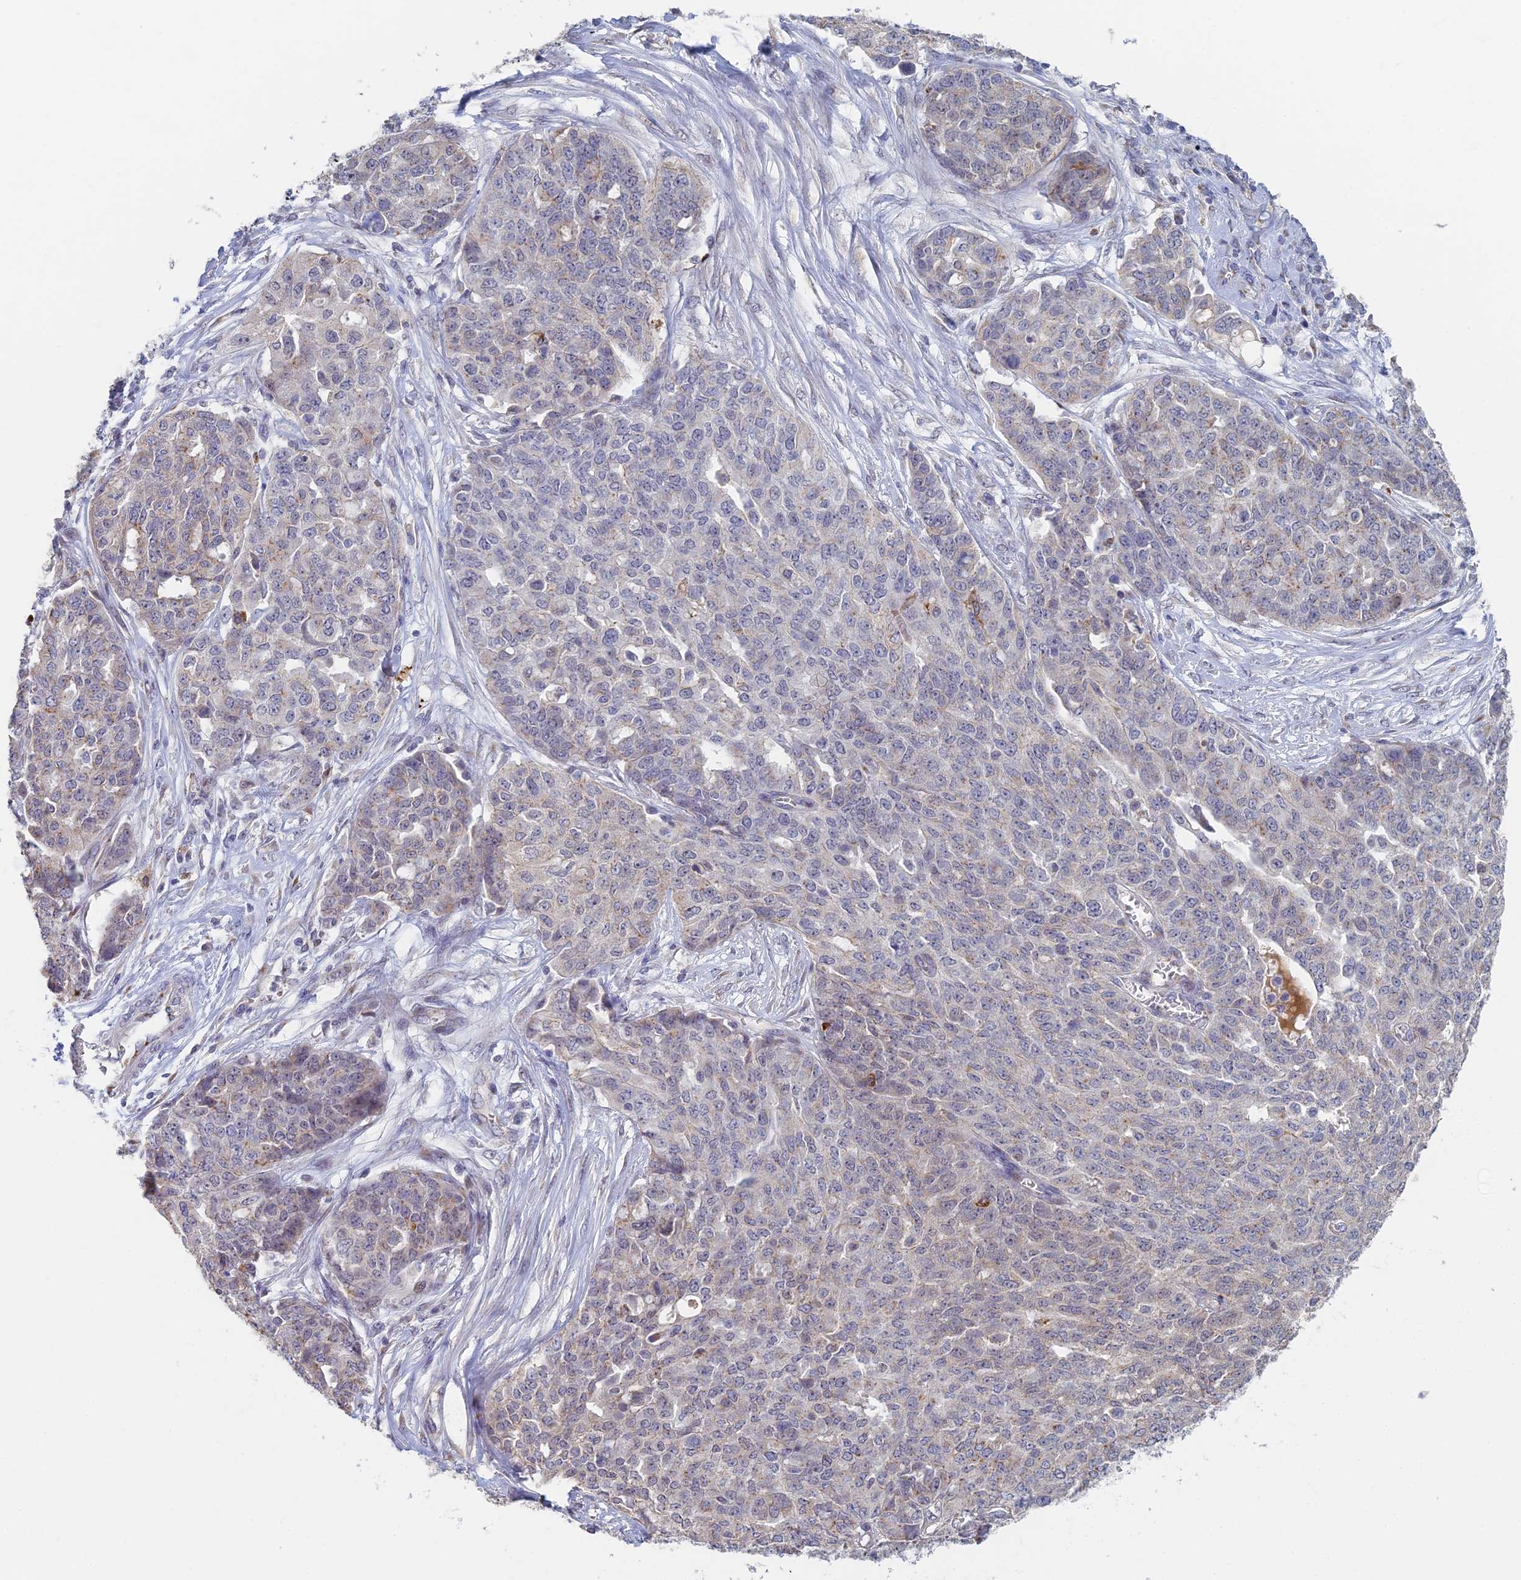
{"staining": {"intensity": "negative", "quantity": "none", "location": "none"}, "tissue": "ovarian cancer", "cell_type": "Tumor cells", "image_type": "cancer", "snomed": [{"axis": "morphology", "description": "Cystadenocarcinoma, serous, NOS"}, {"axis": "topography", "description": "Soft tissue"}, {"axis": "topography", "description": "Ovary"}], "caption": "IHC micrograph of ovarian cancer (serous cystadenocarcinoma) stained for a protein (brown), which displays no expression in tumor cells. The staining was performed using DAB to visualize the protein expression in brown, while the nuclei were stained in blue with hematoxylin (Magnification: 20x).", "gene": "GPATCH1", "patient": {"sex": "female", "age": 57}}